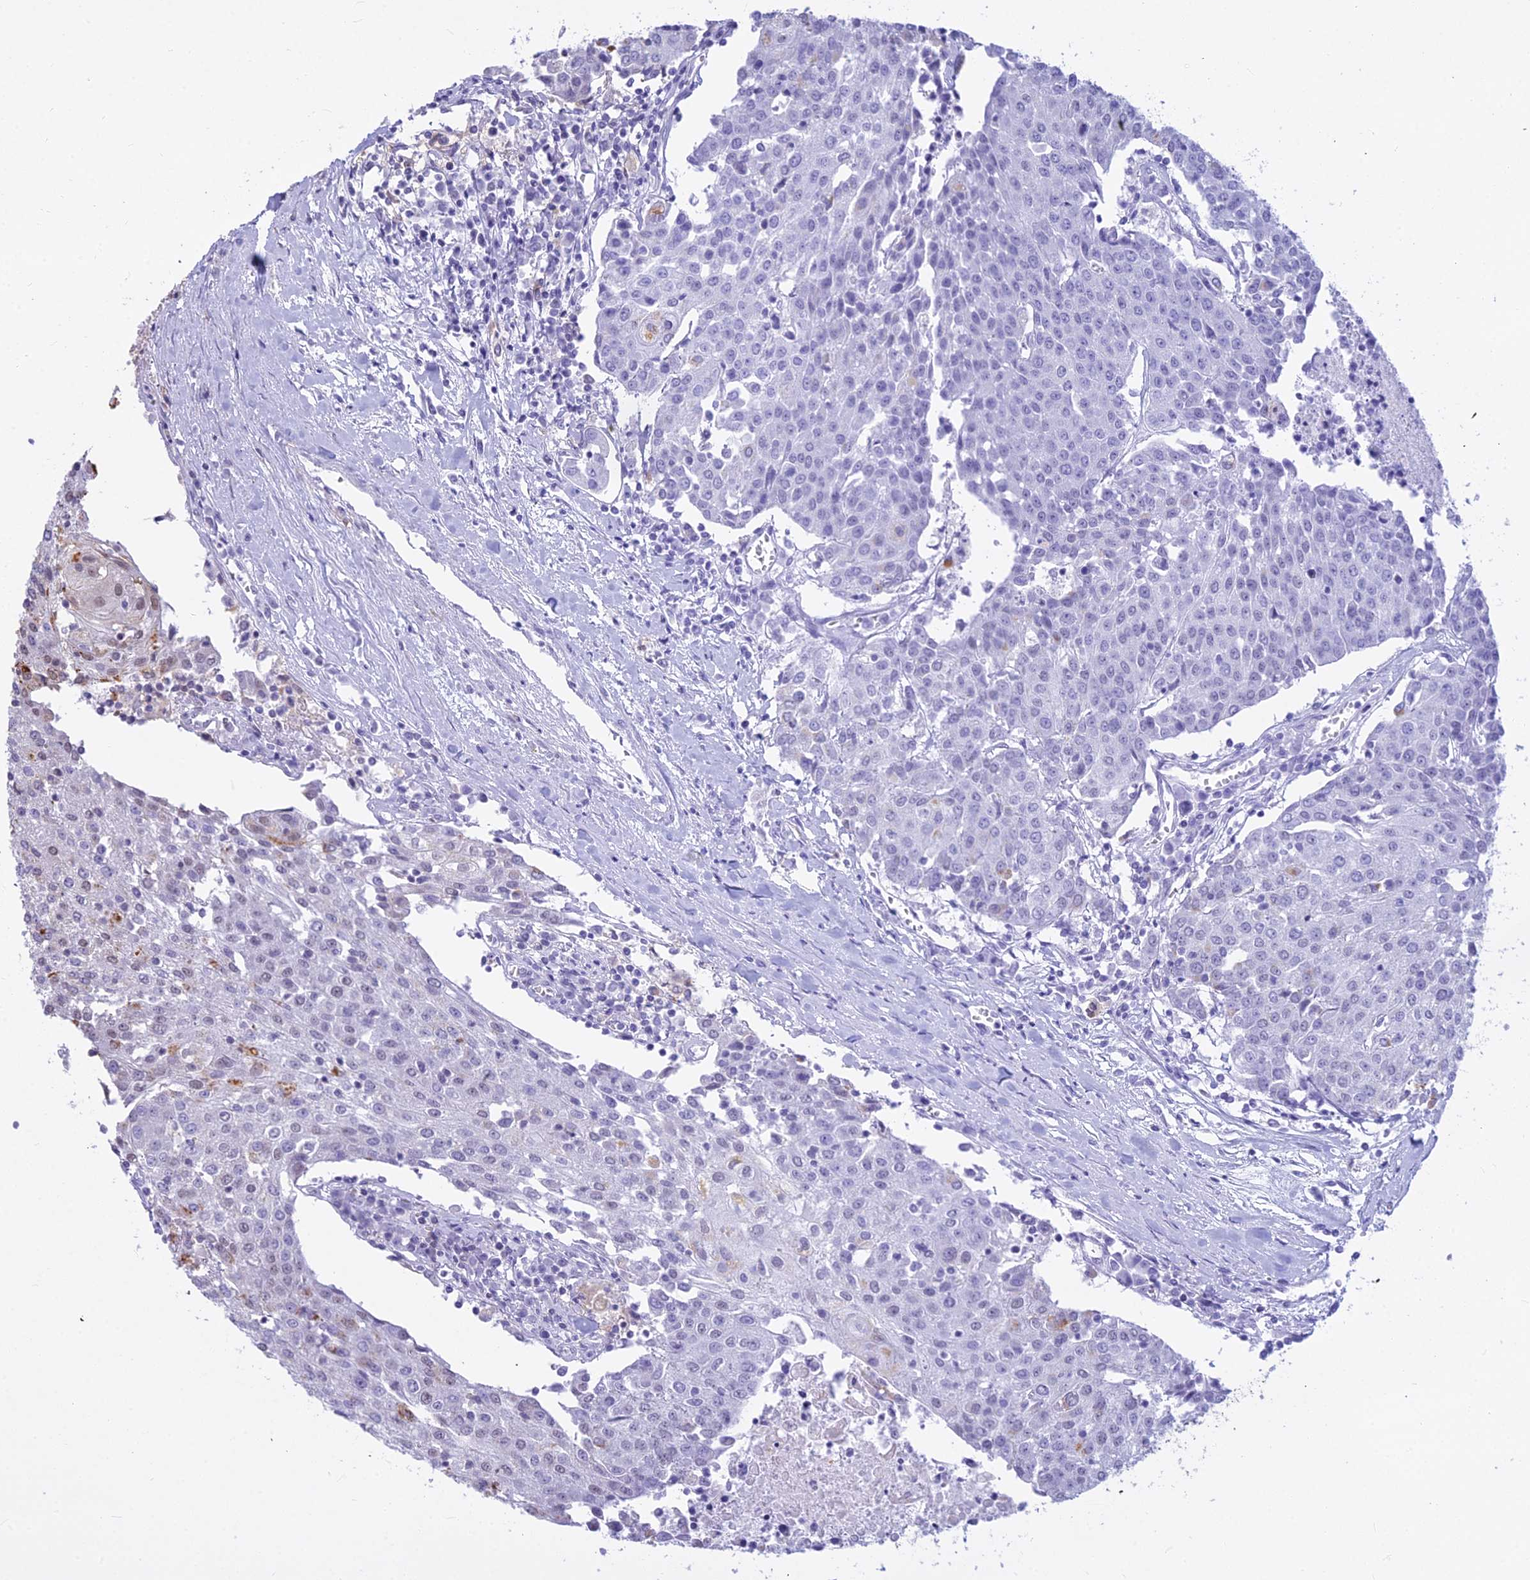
{"staining": {"intensity": "negative", "quantity": "none", "location": "none"}, "tissue": "urothelial cancer", "cell_type": "Tumor cells", "image_type": "cancer", "snomed": [{"axis": "morphology", "description": "Urothelial carcinoma, High grade"}, {"axis": "topography", "description": "Urinary bladder"}], "caption": "The photomicrograph demonstrates no staining of tumor cells in urothelial cancer.", "gene": "ALG10", "patient": {"sex": "female", "age": 85}}